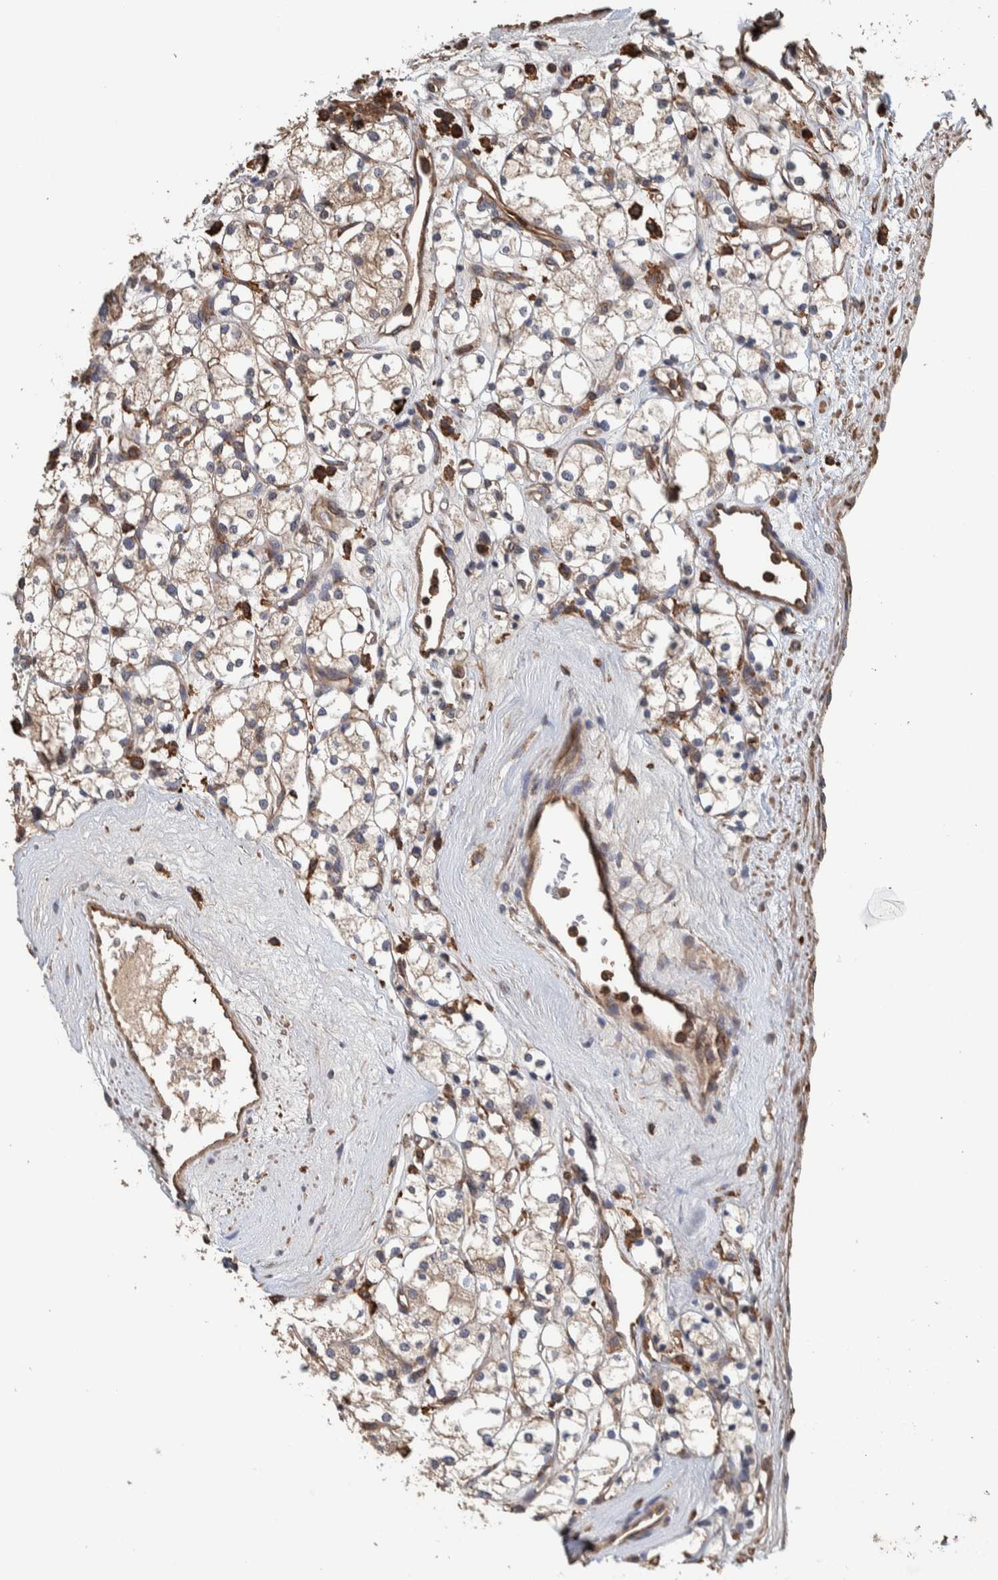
{"staining": {"intensity": "weak", "quantity": ">75%", "location": "cytoplasmic/membranous"}, "tissue": "renal cancer", "cell_type": "Tumor cells", "image_type": "cancer", "snomed": [{"axis": "morphology", "description": "Adenocarcinoma, NOS"}, {"axis": "topography", "description": "Kidney"}], "caption": "High-power microscopy captured an immunohistochemistry (IHC) histopathology image of renal cancer, revealing weak cytoplasmic/membranous positivity in approximately >75% of tumor cells.", "gene": "PLA2G3", "patient": {"sex": "male", "age": 77}}